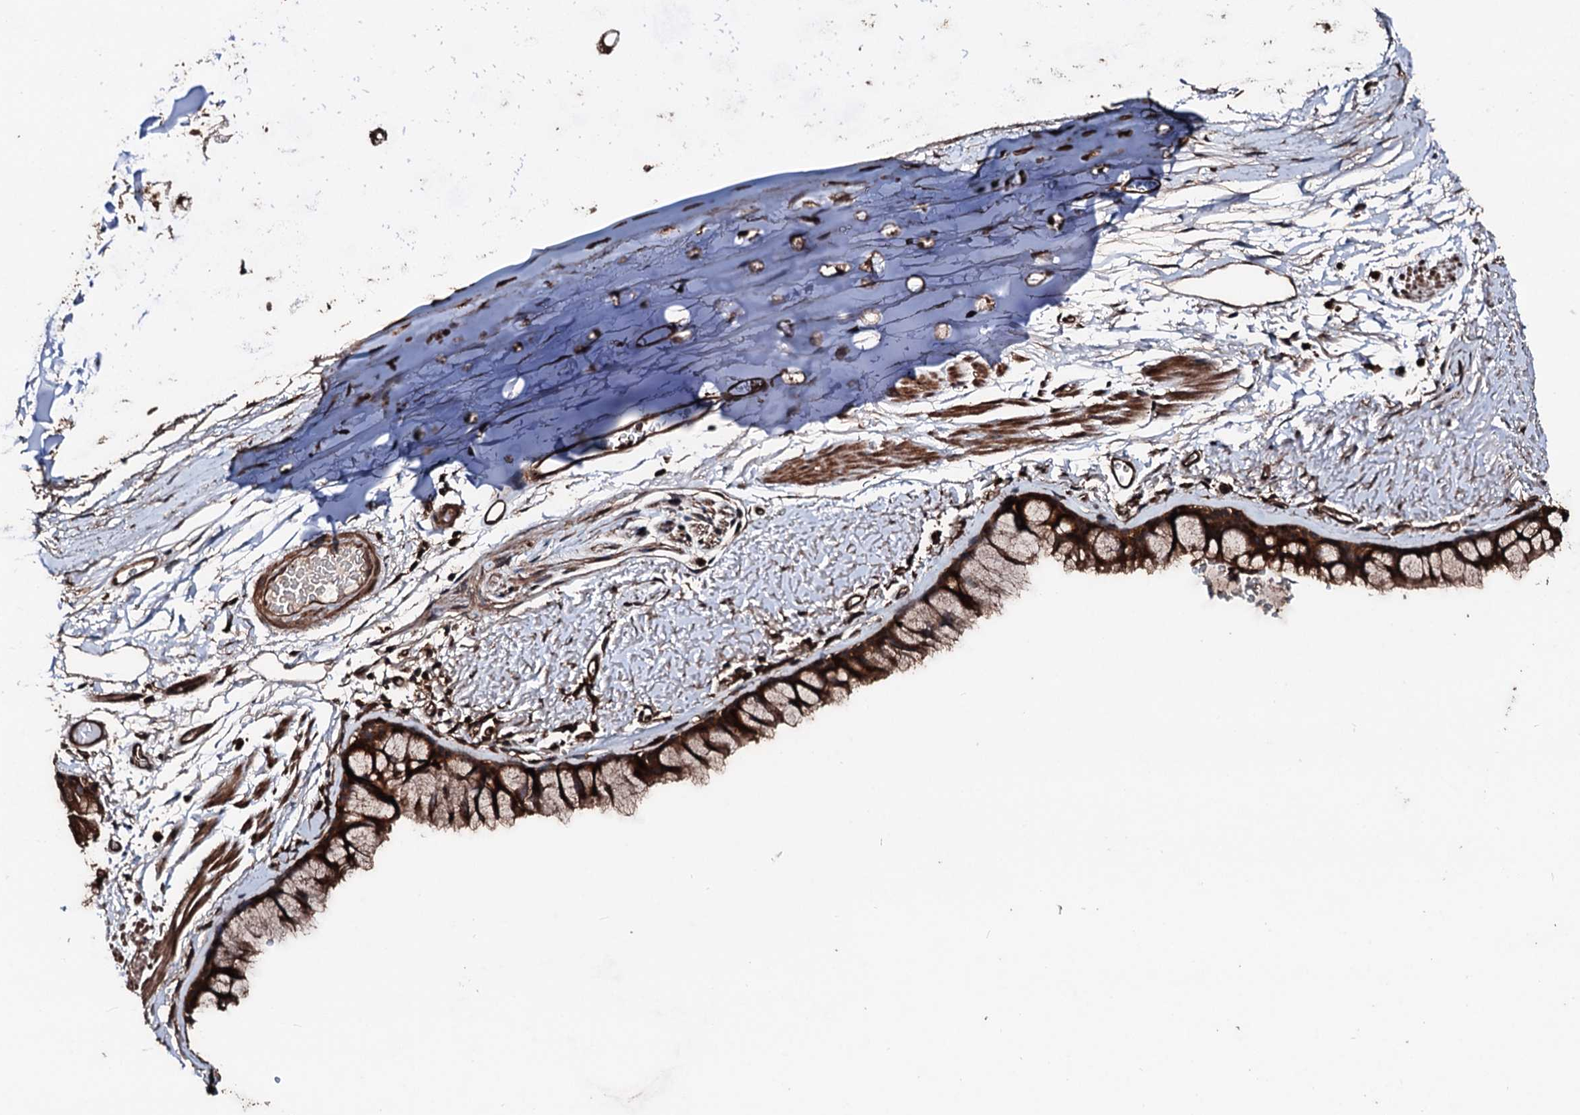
{"staining": {"intensity": "strong", "quantity": ">75%", "location": "cytoplasmic/membranous"}, "tissue": "bronchus", "cell_type": "Respiratory epithelial cells", "image_type": "normal", "snomed": [{"axis": "morphology", "description": "Normal tissue, NOS"}, {"axis": "topography", "description": "Bronchus"}], "caption": "The immunohistochemical stain shows strong cytoplasmic/membranous positivity in respiratory epithelial cells of normal bronchus. Nuclei are stained in blue.", "gene": "KIF18A", "patient": {"sex": "male", "age": 65}}